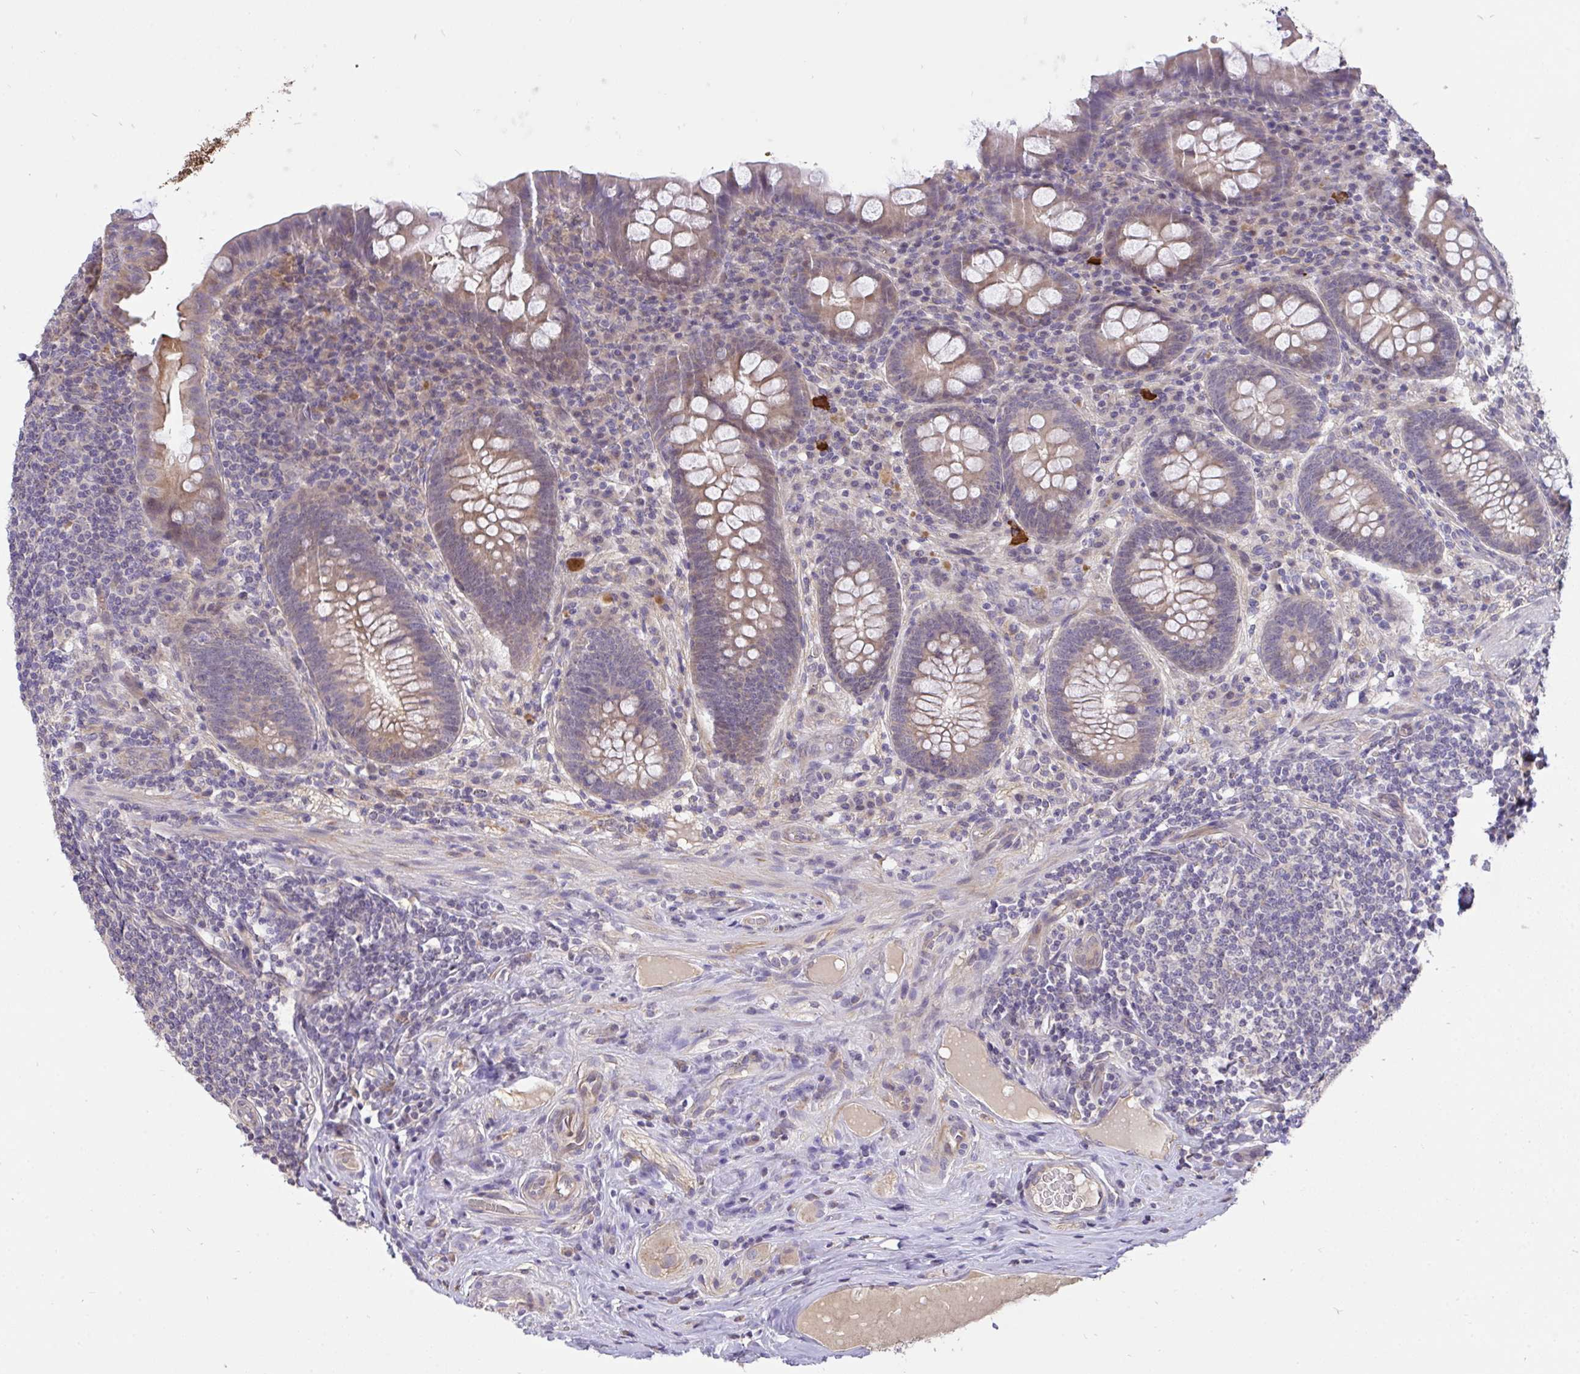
{"staining": {"intensity": "moderate", "quantity": "25%-75%", "location": "cytoplasmic/membranous"}, "tissue": "appendix", "cell_type": "Glandular cells", "image_type": "normal", "snomed": [{"axis": "morphology", "description": "Normal tissue, NOS"}, {"axis": "topography", "description": "Appendix"}], "caption": "Unremarkable appendix reveals moderate cytoplasmic/membranous staining in approximately 25%-75% of glandular cells.", "gene": "C19orf54", "patient": {"sex": "male", "age": 71}}